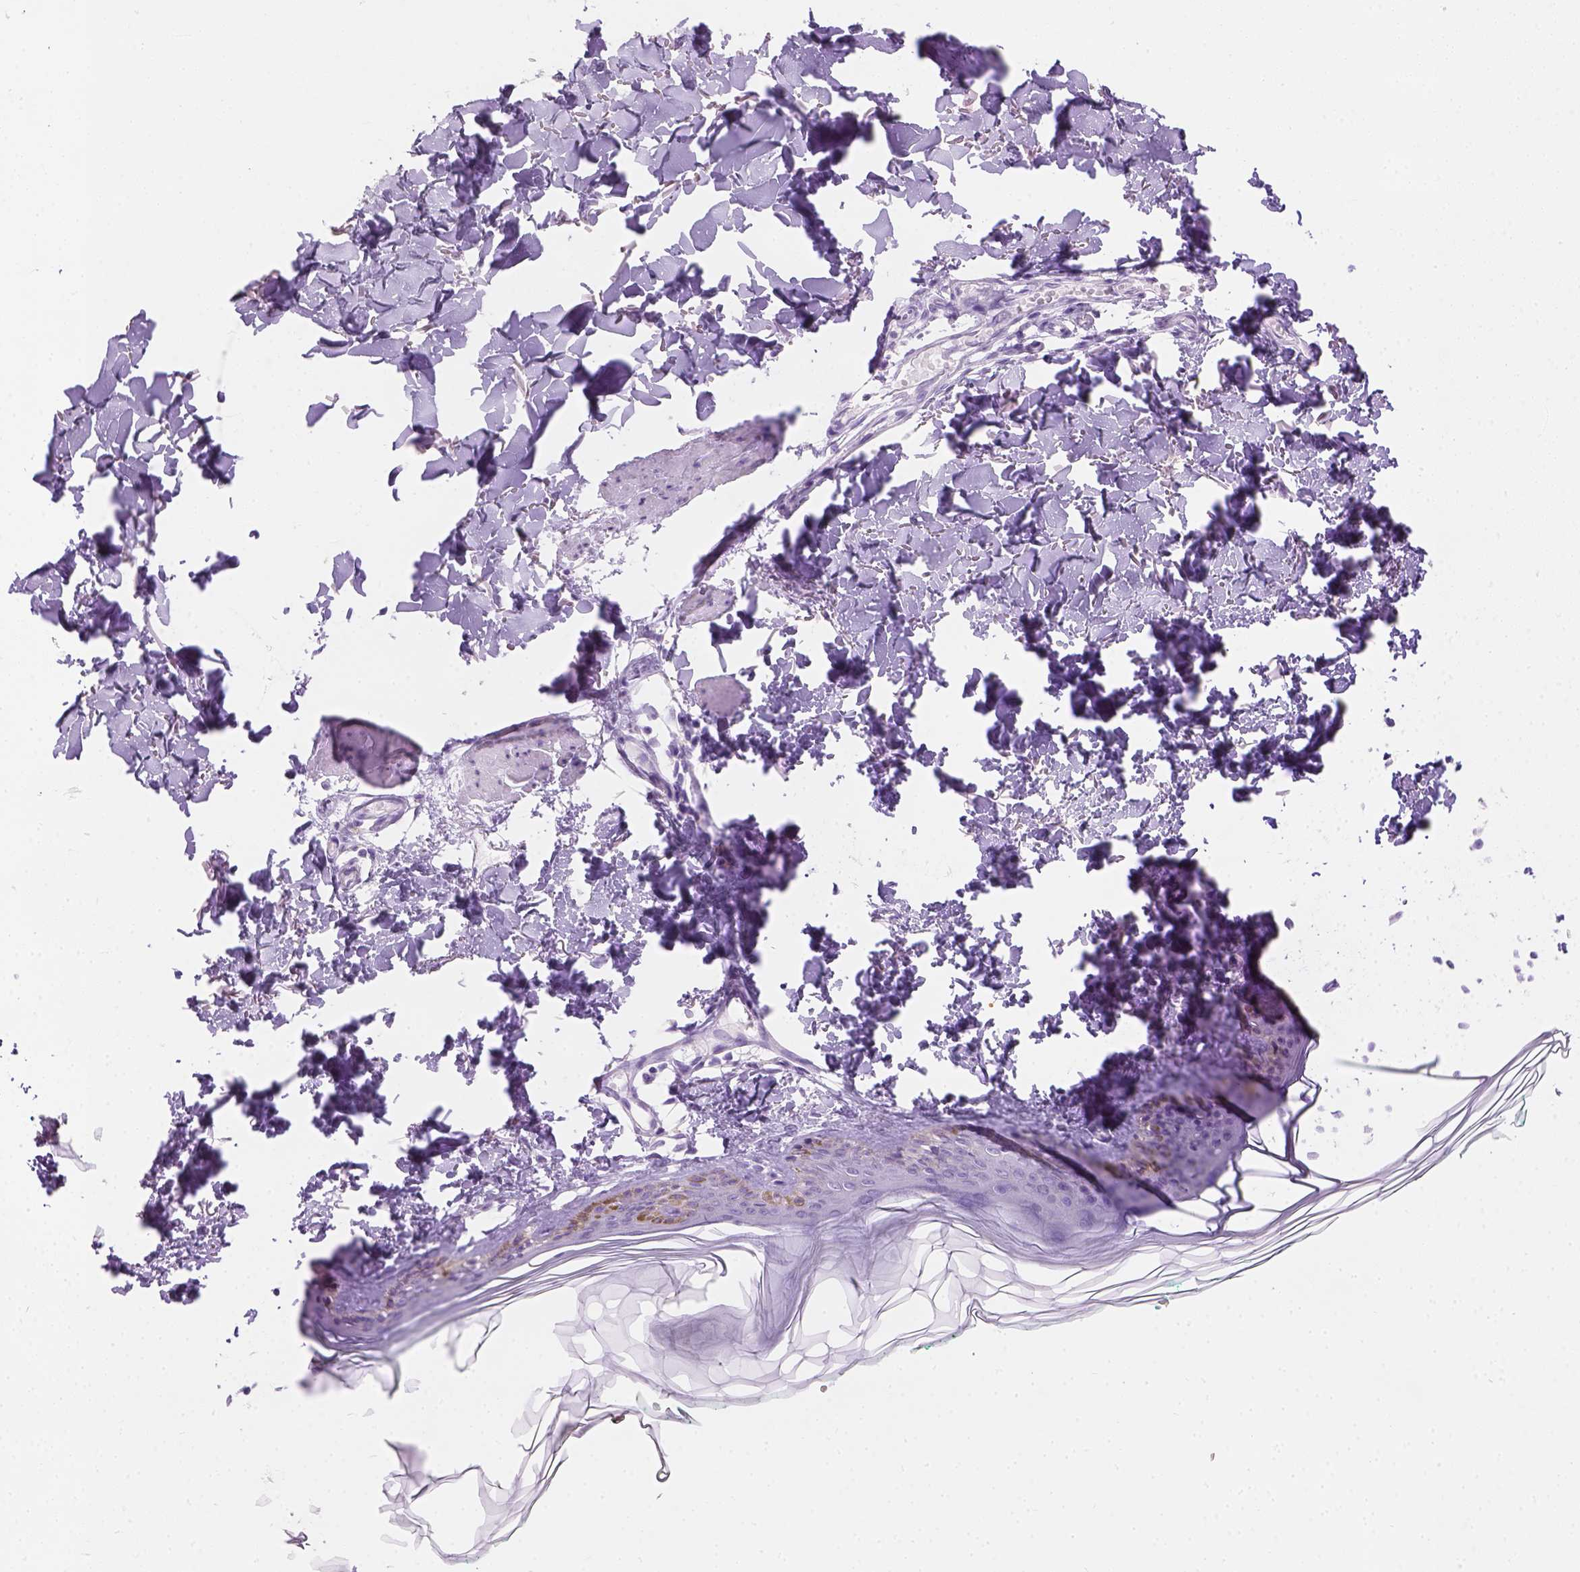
{"staining": {"intensity": "negative", "quantity": "none", "location": "none"}, "tissue": "skin", "cell_type": "Fibroblasts", "image_type": "normal", "snomed": [{"axis": "morphology", "description": "Normal tissue, NOS"}, {"axis": "topography", "description": "Skin"}, {"axis": "topography", "description": "Peripheral nerve tissue"}], "caption": "Immunohistochemistry photomicrograph of normal human skin stained for a protein (brown), which exhibits no staining in fibroblasts.", "gene": "TMEM38A", "patient": {"sex": "female", "age": 45}}